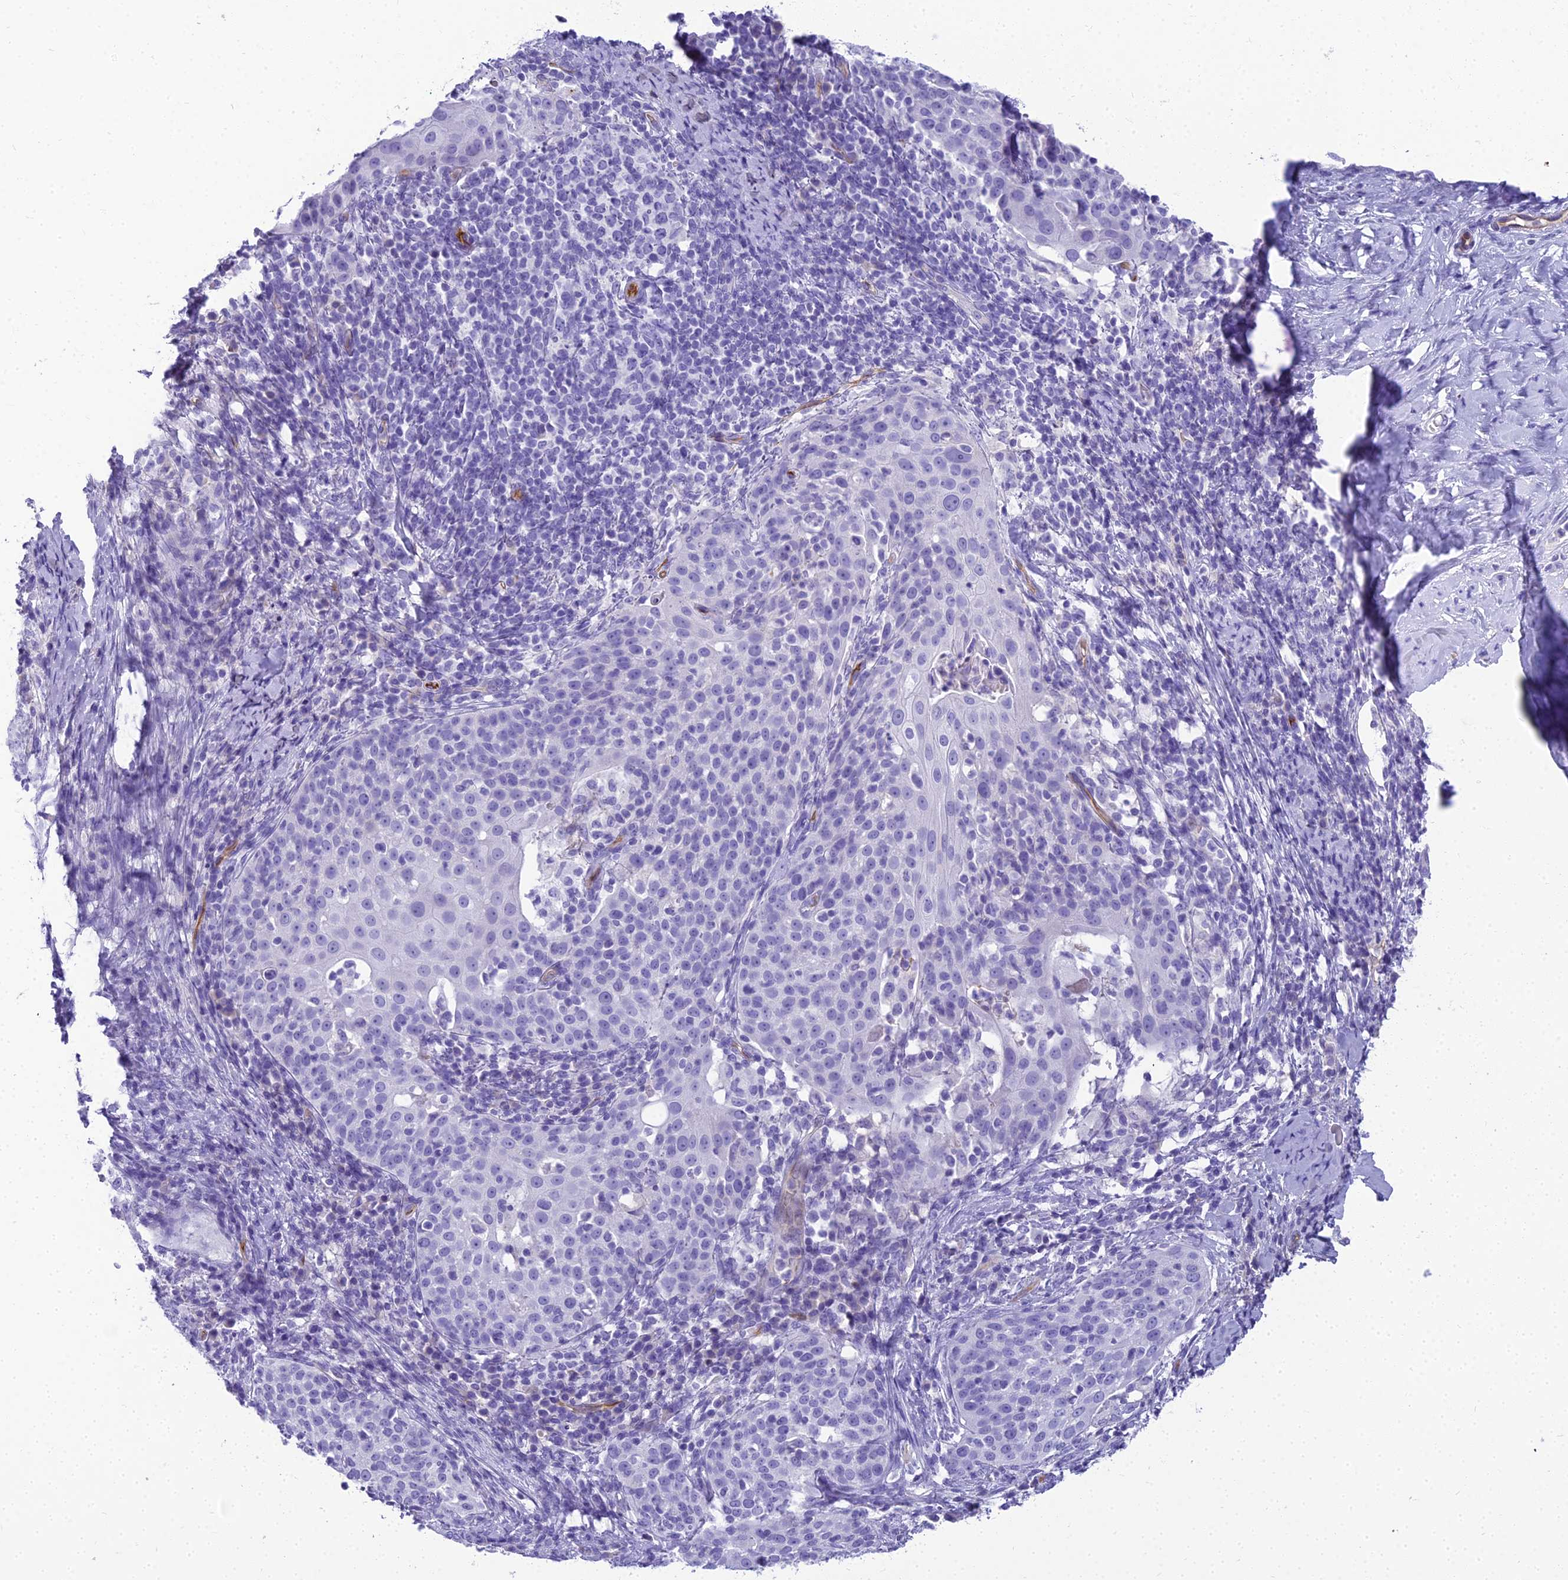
{"staining": {"intensity": "negative", "quantity": "none", "location": "none"}, "tissue": "cervical cancer", "cell_type": "Tumor cells", "image_type": "cancer", "snomed": [{"axis": "morphology", "description": "Squamous cell carcinoma, NOS"}, {"axis": "topography", "description": "Cervix"}], "caption": "Histopathology image shows no significant protein staining in tumor cells of cervical cancer (squamous cell carcinoma).", "gene": "NINJ1", "patient": {"sex": "female", "age": 57}}